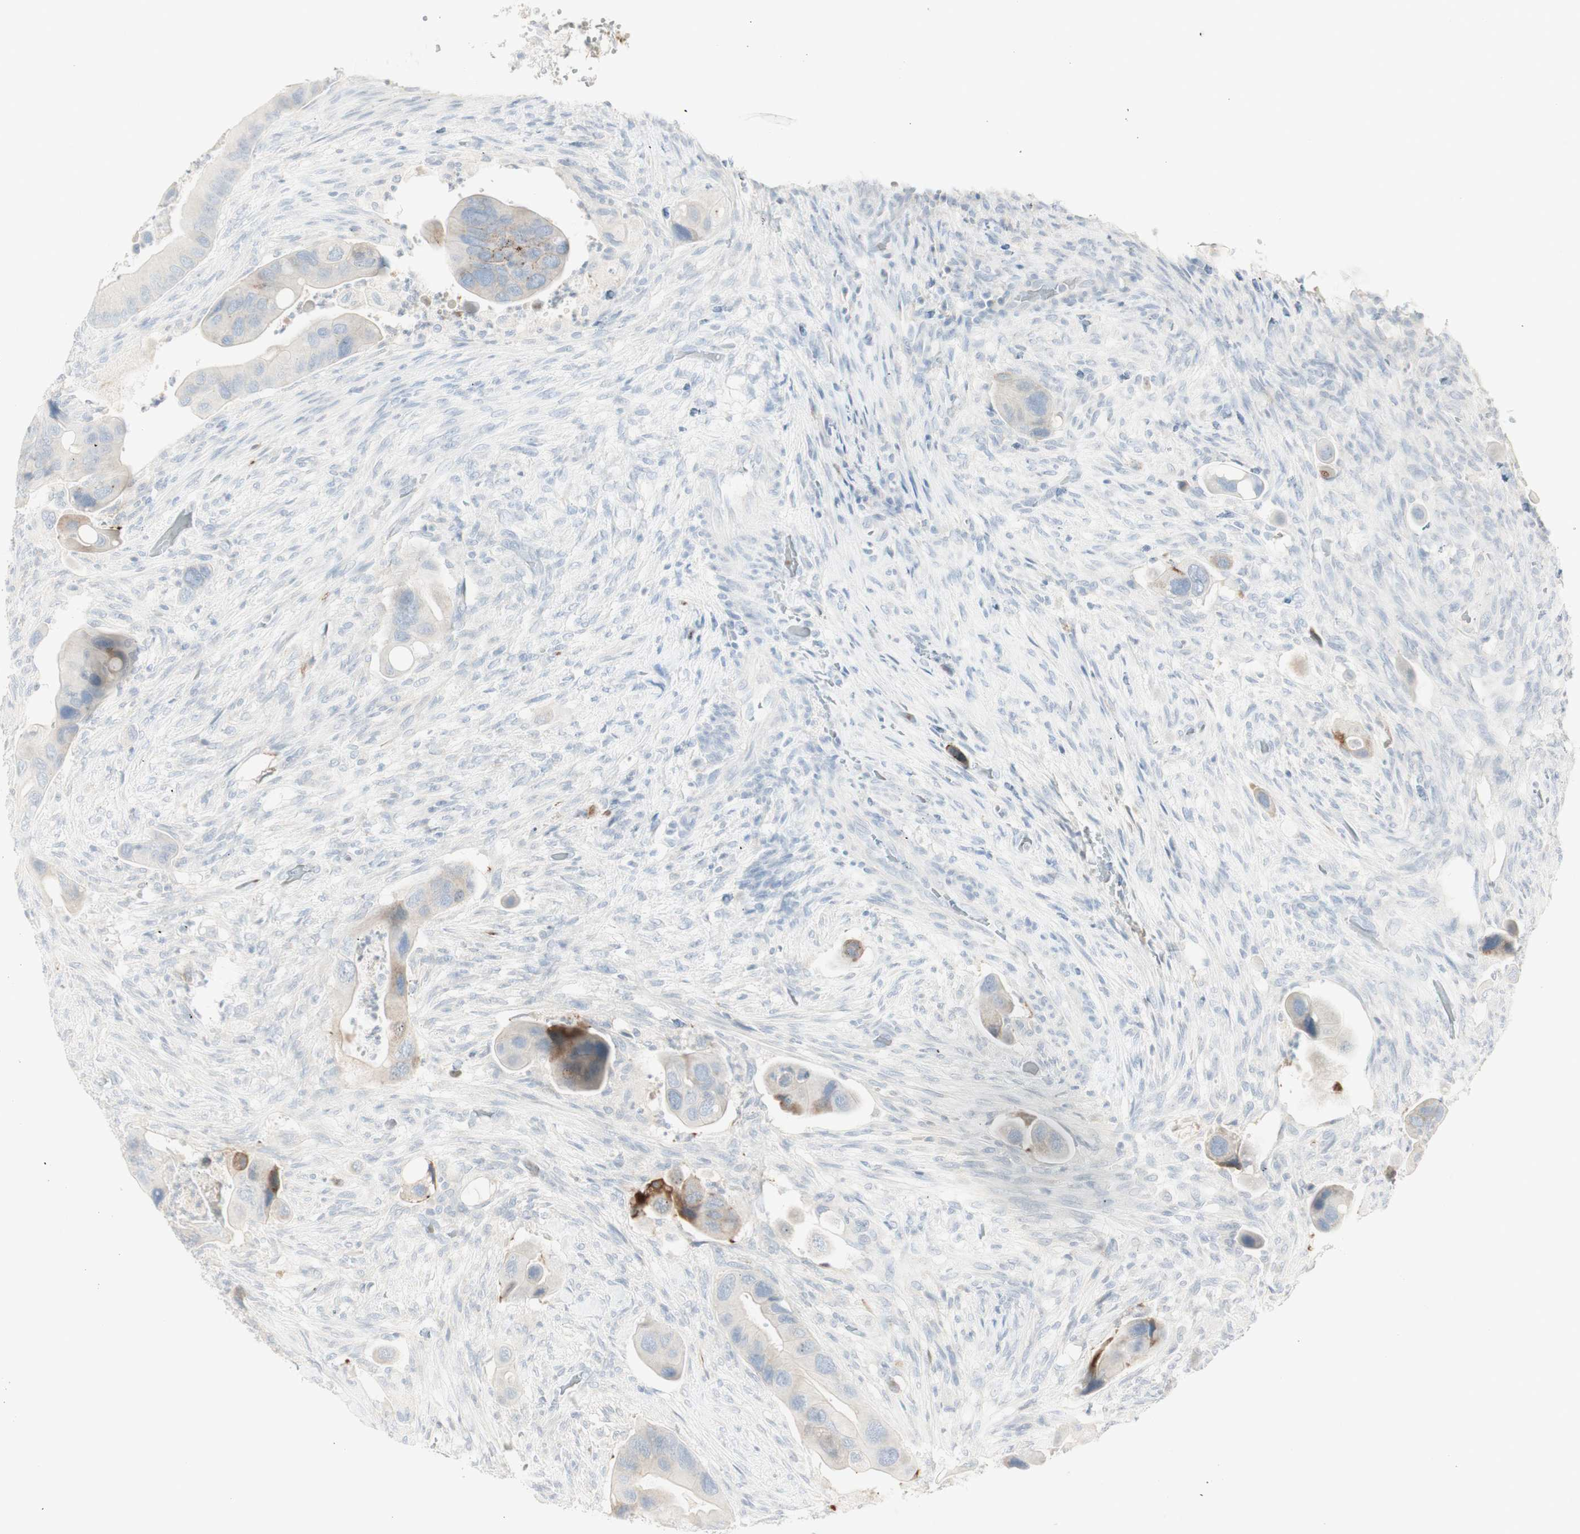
{"staining": {"intensity": "moderate", "quantity": "<25%", "location": "cytoplasmic/membranous"}, "tissue": "colorectal cancer", "cell_type": "Tumor cells", "image_type": "cancer", "snomed": [{"axis": "morphology", "description": "Adenocarcinoma, NOS"}, {"axis": "topography", "description": "Rectum"}], "caption": "The micrograph reveals a brown stain indicating the presence of a protein in the cytoplasmic/membranous of tumor cells in colorectal cancer. (DAB (3,3'-diaminobenzidine) IHC with brightfield microscopy, high magnification).", "gene": "MDK", "patient": {"sex": "female", "age": 57}}